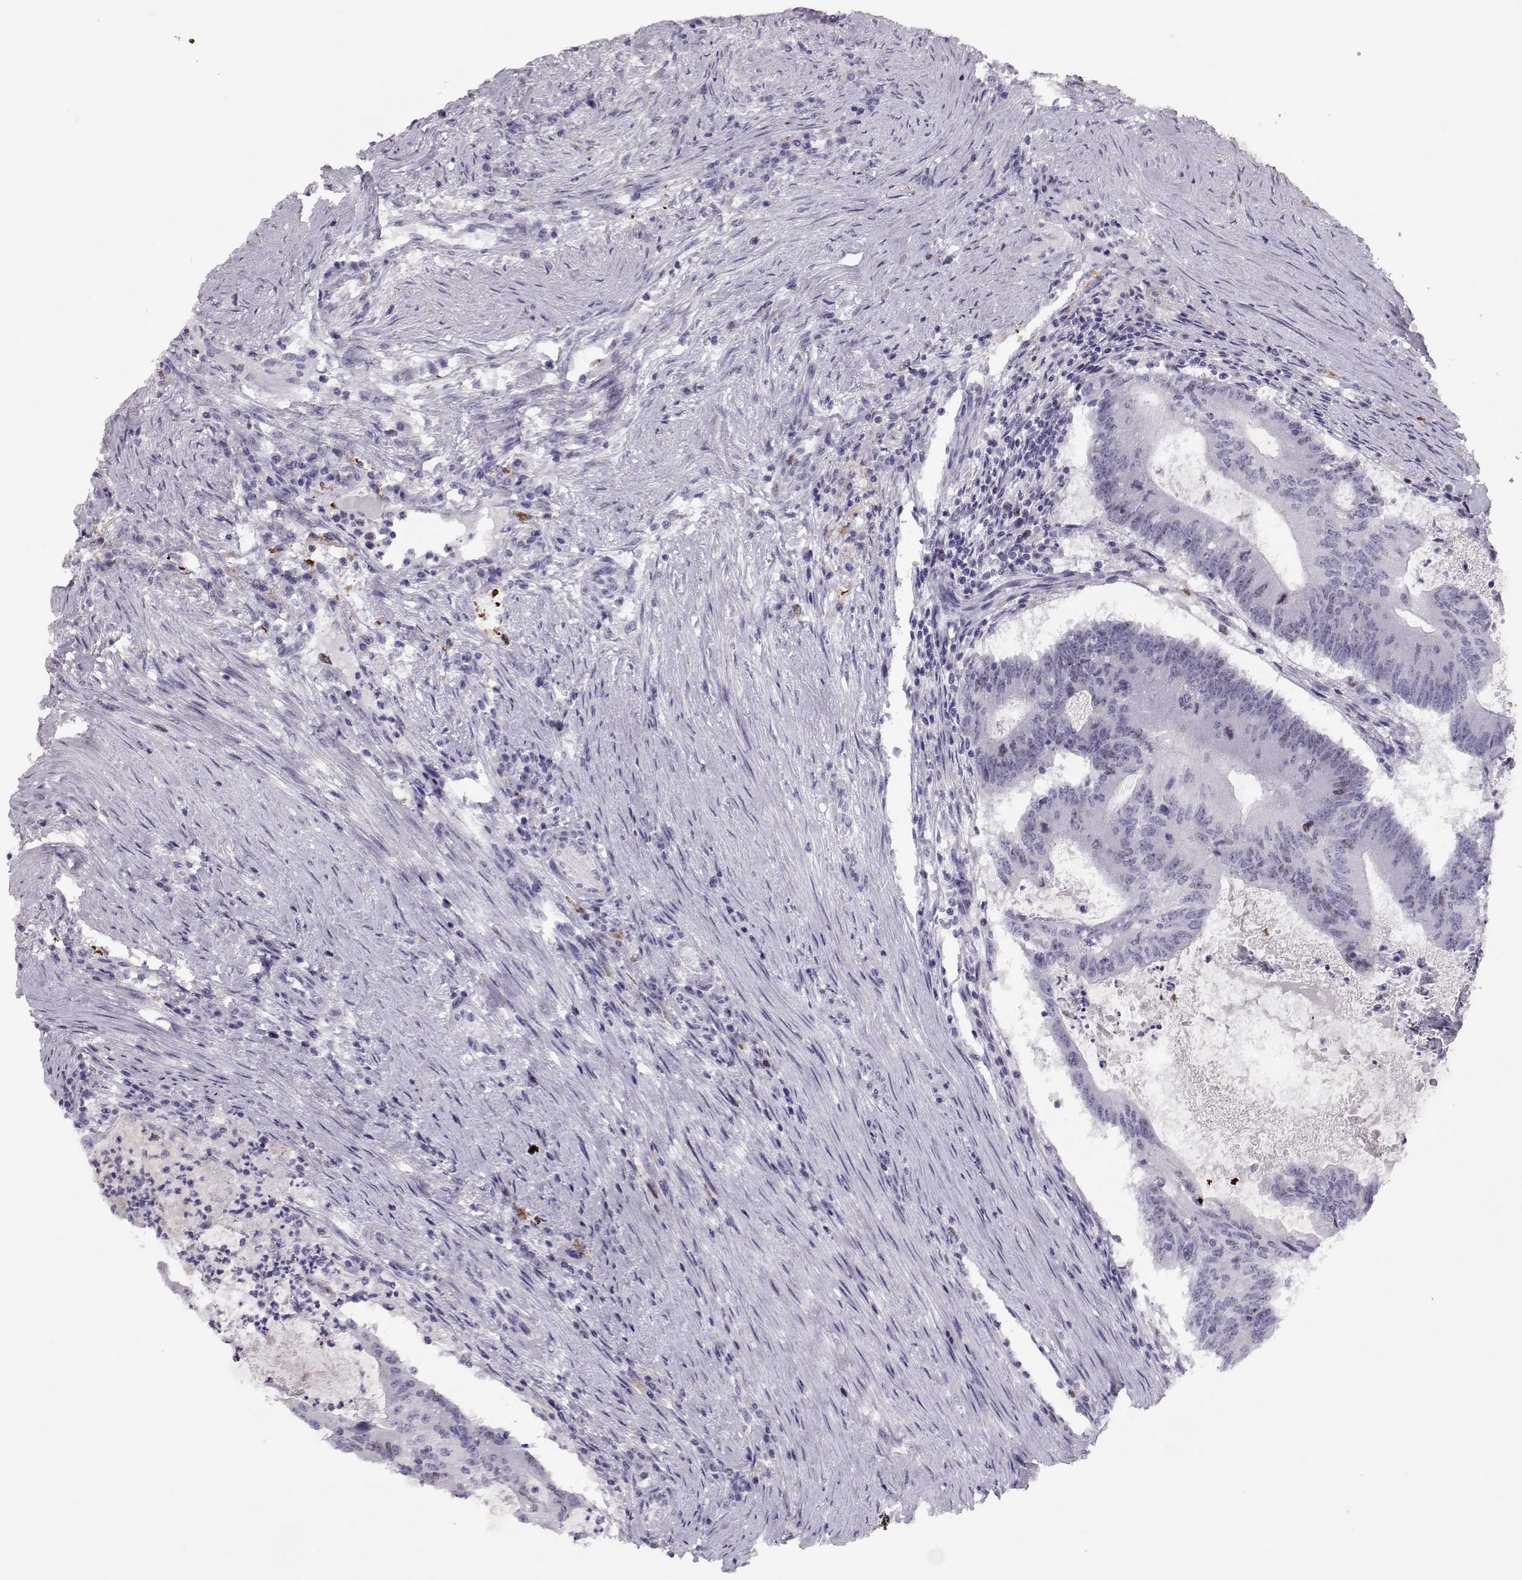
{"staining": {"intensity": "weak", "quantity": "<25%", "location": "nuclear"}, "tissue": "colorectal cancer", "cell_type": "Tumor cells", "image_type": "cancer", "snomed": [{"axis": "morphology", "description": "Adenocarcinoma, NOS"}, {"axis": "topography", "description": "Colon"}], "caption": "Immunohistochemical staining of human colorectal cancer exhibits no significant expression in tumor cells.", "gene": "SGO1", "patient": {"sex": "female", "age": 70}}